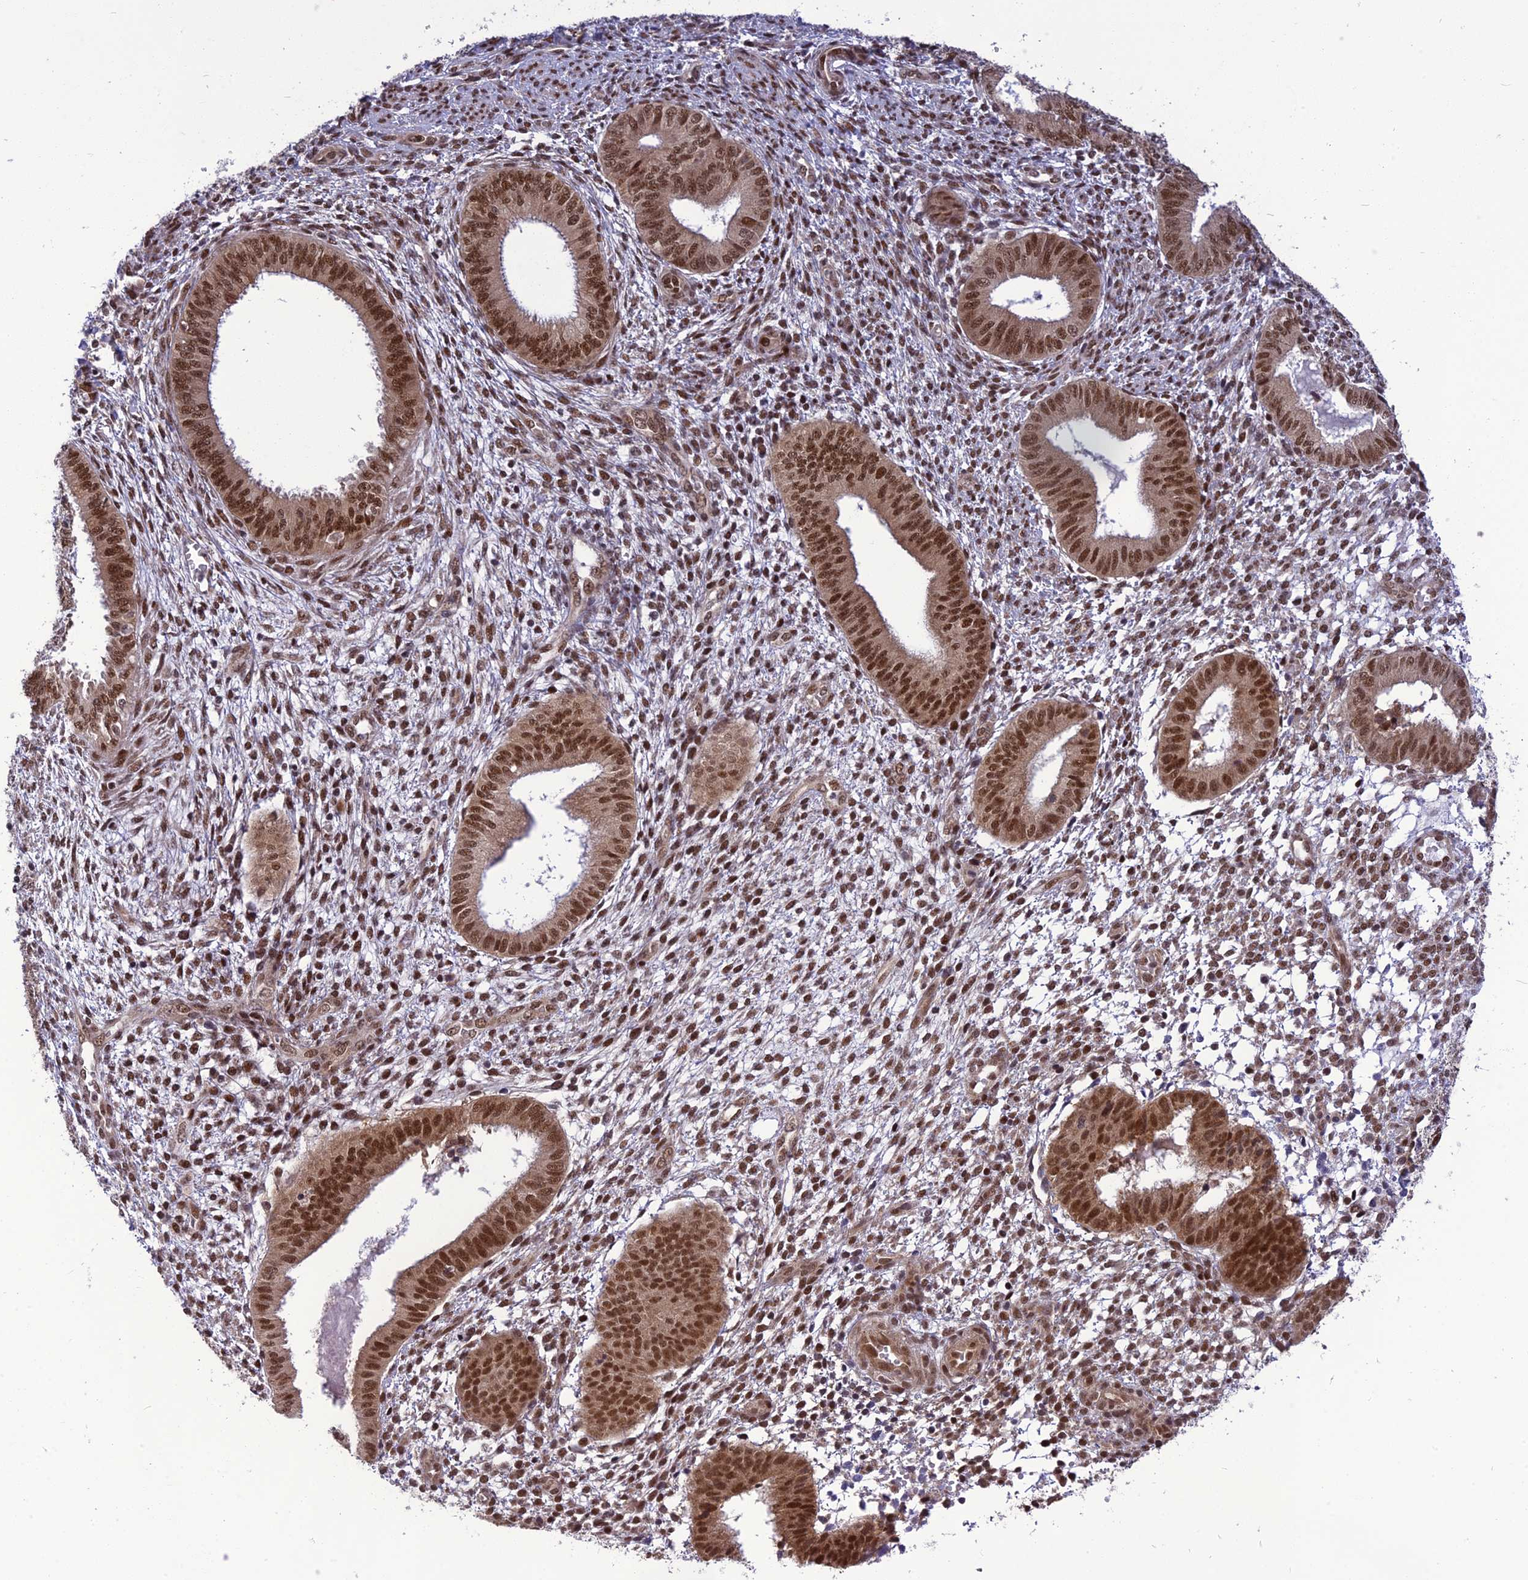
{"staining": {"intensity": "moderate", "quantity": ">75%", "location": "nuclear"}, "tissue": "endometrium", "cell_type": "Cells in endometrial stroma", "image_type": "normal", "snomed": [{"axis": "morphology", "description": "Normal tissue, NOS"}, {"axis": "topography", "description": "Endometrium"}], "caption": "Cells in endometrial stroma demonstrate medium levels of moderate nuclear positivity in approximately >75% of cells in benign human endometrium. (Stains: DAB in brown, nuclei in blue, Microscopy: brightfield microscopy at high magnification).", "gene": "RTRAF", "patient": {"sex": "female", "age": 49}}